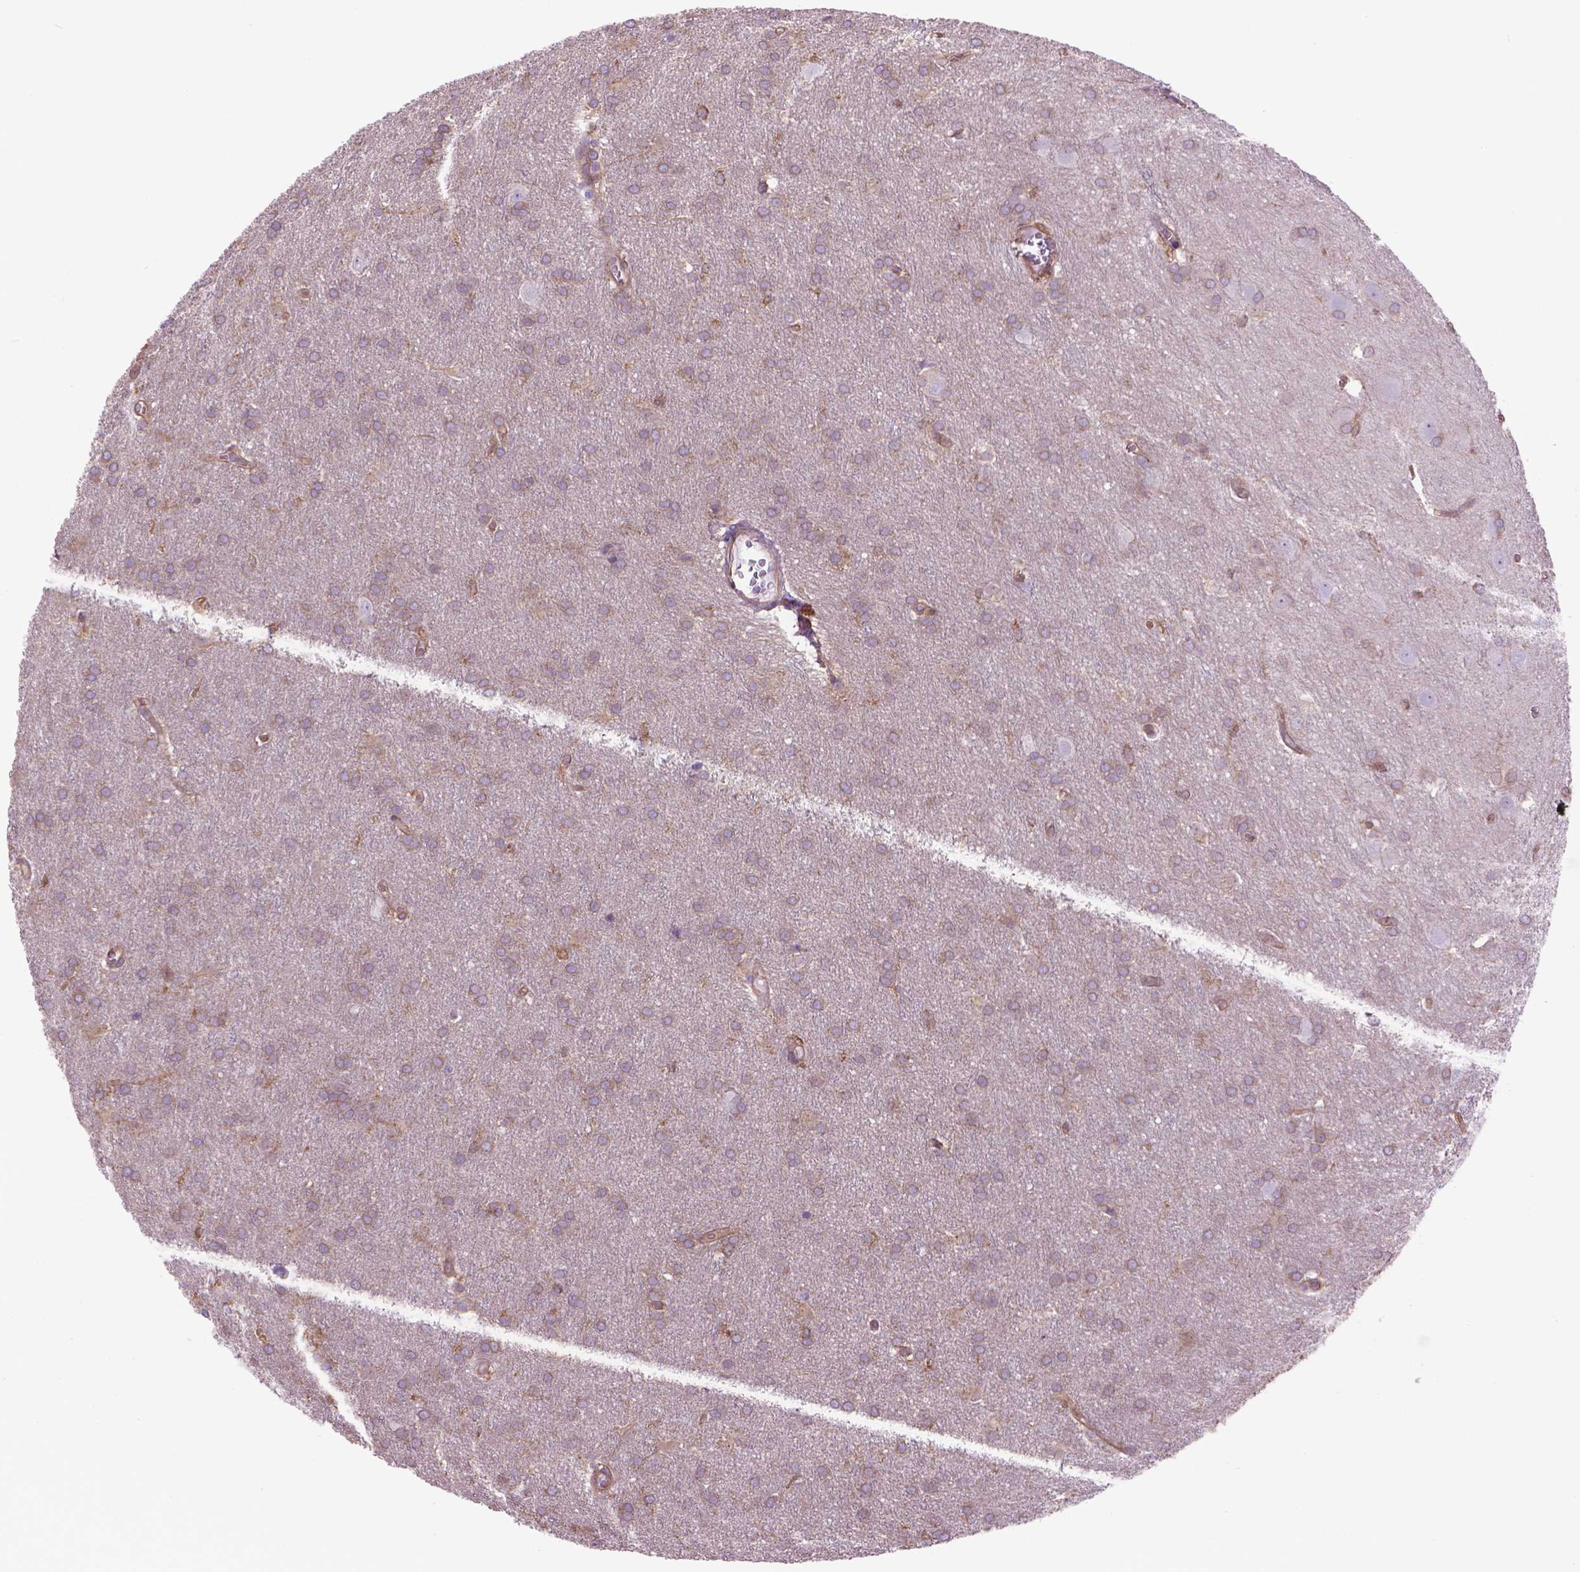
{"staining": {"intensity": "weak", "quantity": "<25%", "location": "cytoplasmic/membranous"}, "tissue": "glioma", "cell_type": "Tumor cells", "image_type": "cancer", "snomed": [{"axis": "morphology", "description": "Glioma, malignant, Low grade"}, {"axis": "topography", "description": "Brain"}], "caption": "The histopathology image exhibits no staining of tumor cells in low-grade glioma (malignant).", "gene": "CORO1B", "patient": {"sex": "female", "age": 32}}